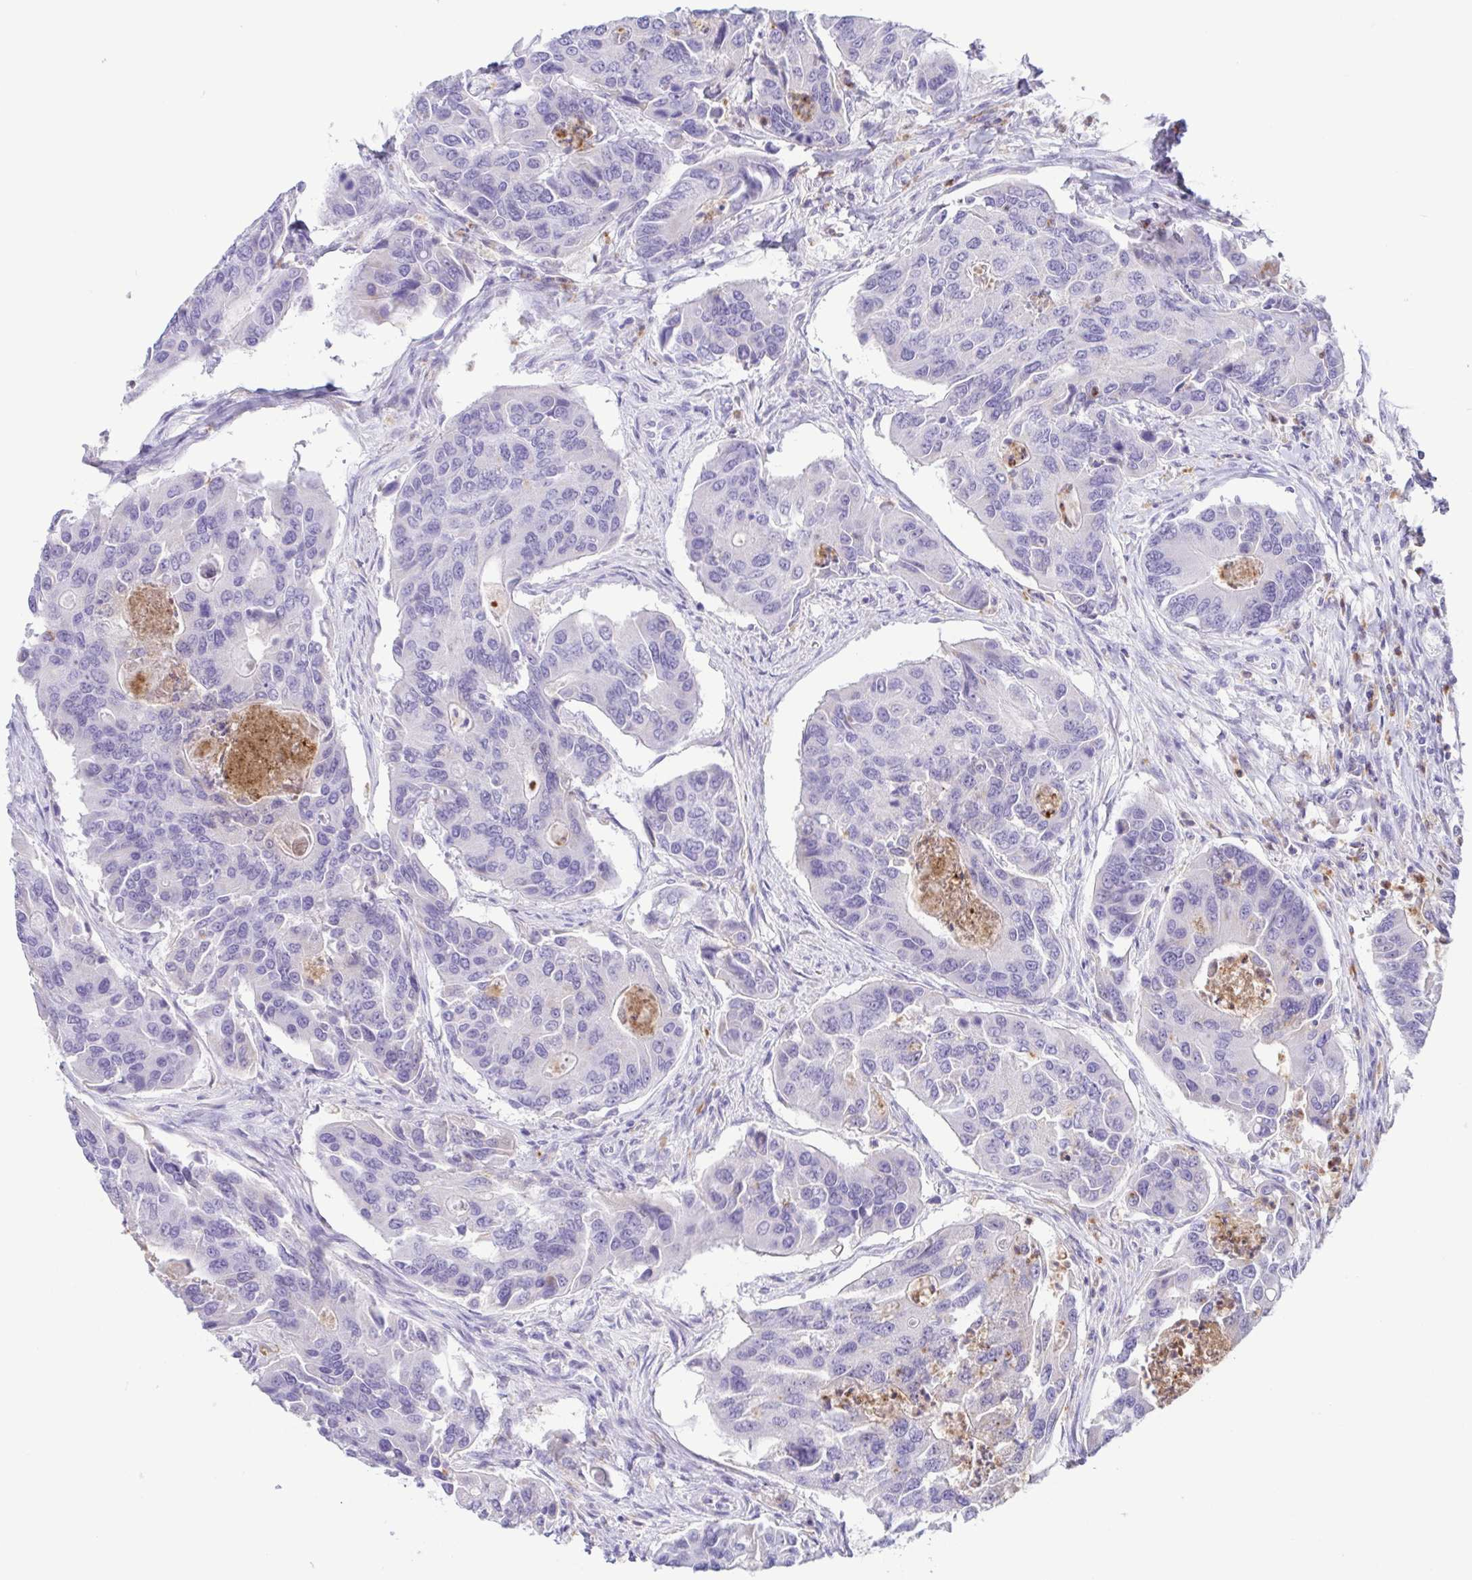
{"staining": {"intensity": "negative", "quantity": "none", "location": "none"}, "tissue": "colorectal cancer", "cell_type": "Tumor cells", "image_type": "cancer", "snomed": [{"axis": "morphology", "description": "Adenocarcinoma, NOS"}, {"axis": "topography", "description": "Colon"}], "caption": "Immunohistochemical staining of human adenocarcinoma (colorectal) displays no significant positivity in tumor cells. (DAB immunohistochemistry visualized using brightfield microscopy, high magnification).", "gene": "AZU1", "patient": {"sex": "female", "age": 67}}